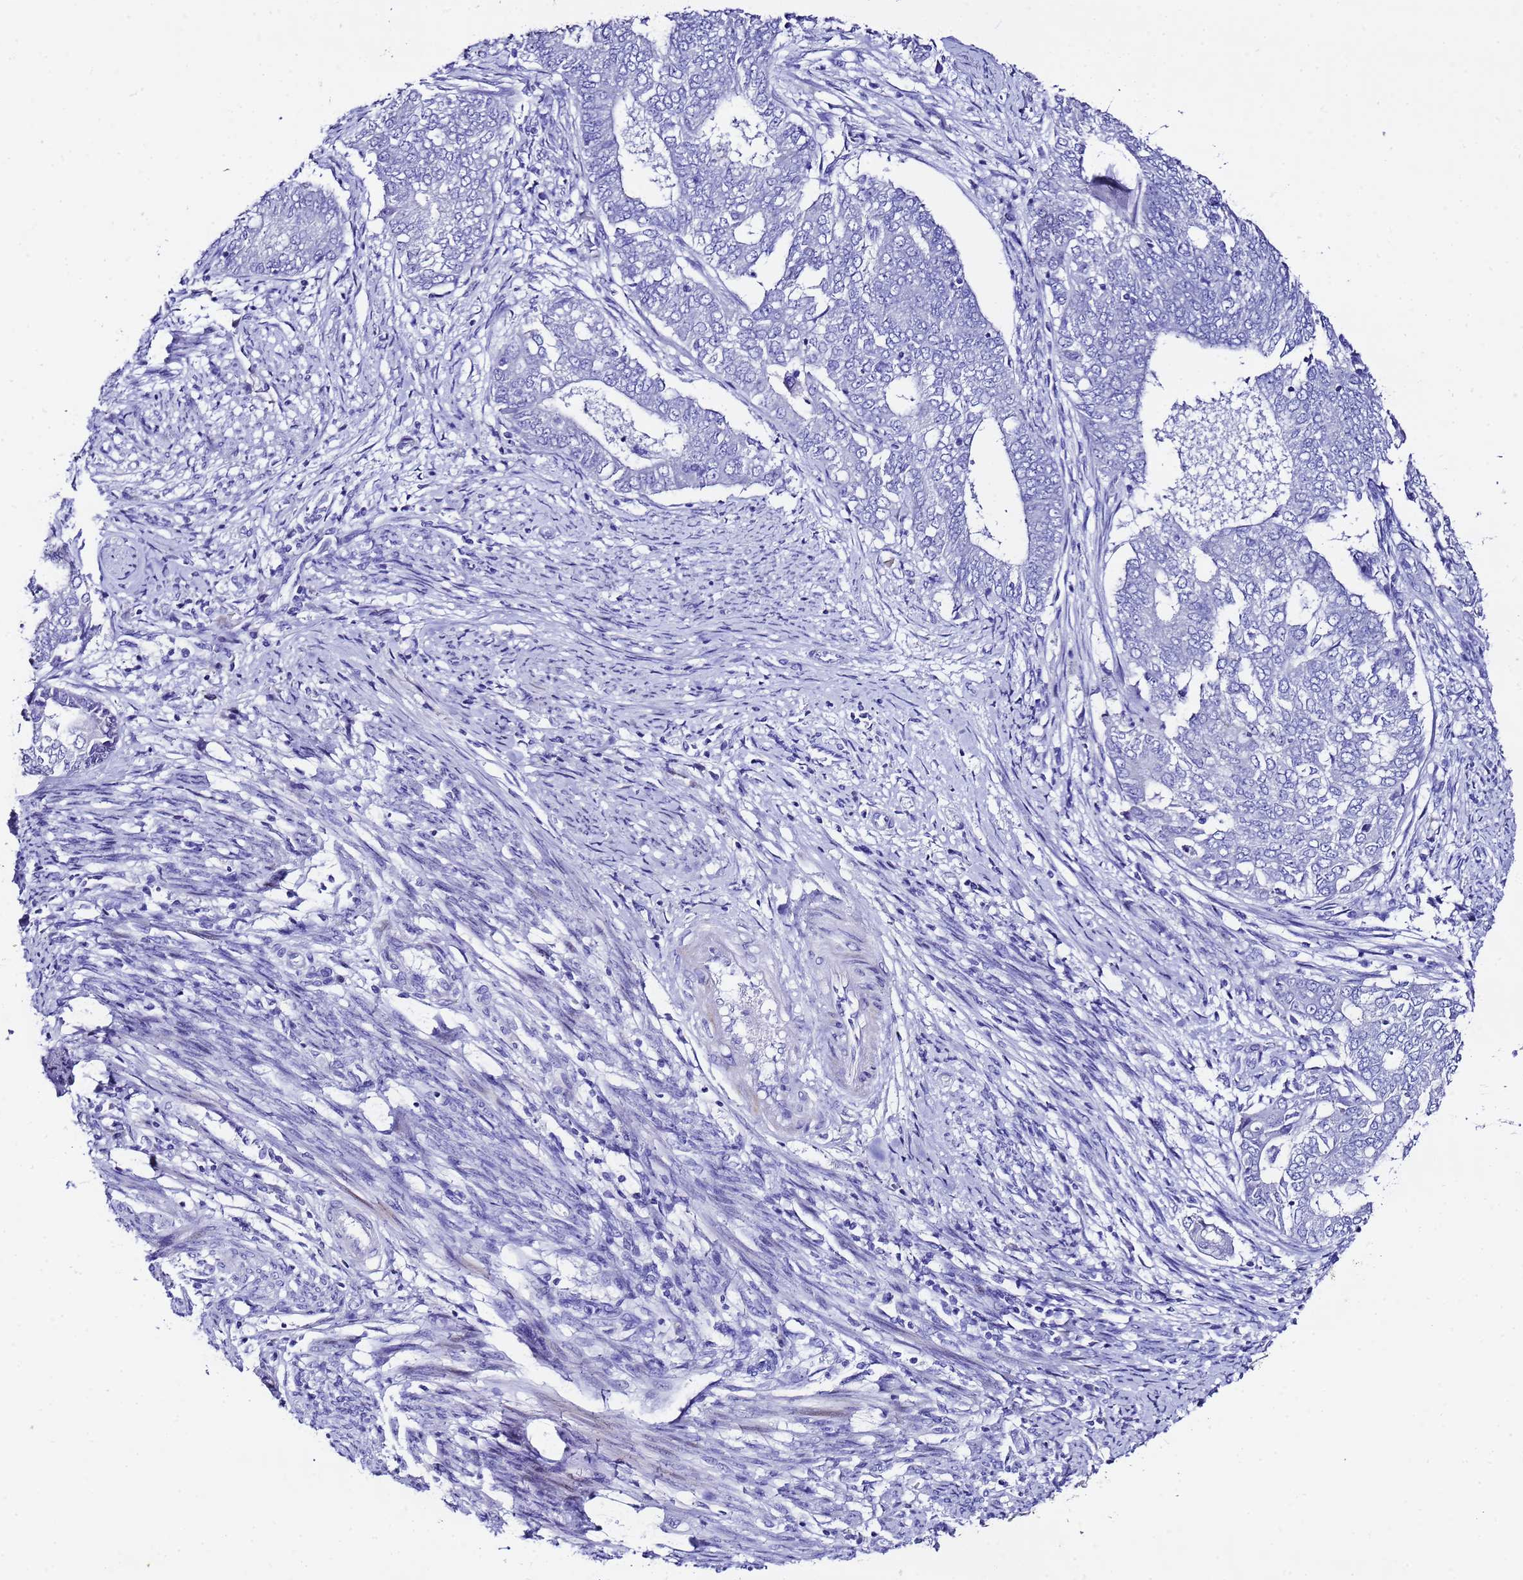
{"staining": {"intensity": "negative", "quantity": "none", "location": "none"}, "tissue": "endometrial cancer", "cell_type": "Tumor cells", "image_type": "cancer", "snomed": [{"axis": "morphology", "description": "Adenocarcinoma, NOS"}, {"axis": "topography", "description": "Endometrium"}], "caption": "High power microscopy image of an immunohistochemistry image of endometrial adenocarcinoma, revealing no significant staining in tumor cells.", "gene": "UGT2B10", "patient": {"sex": "female", "age": 62}}